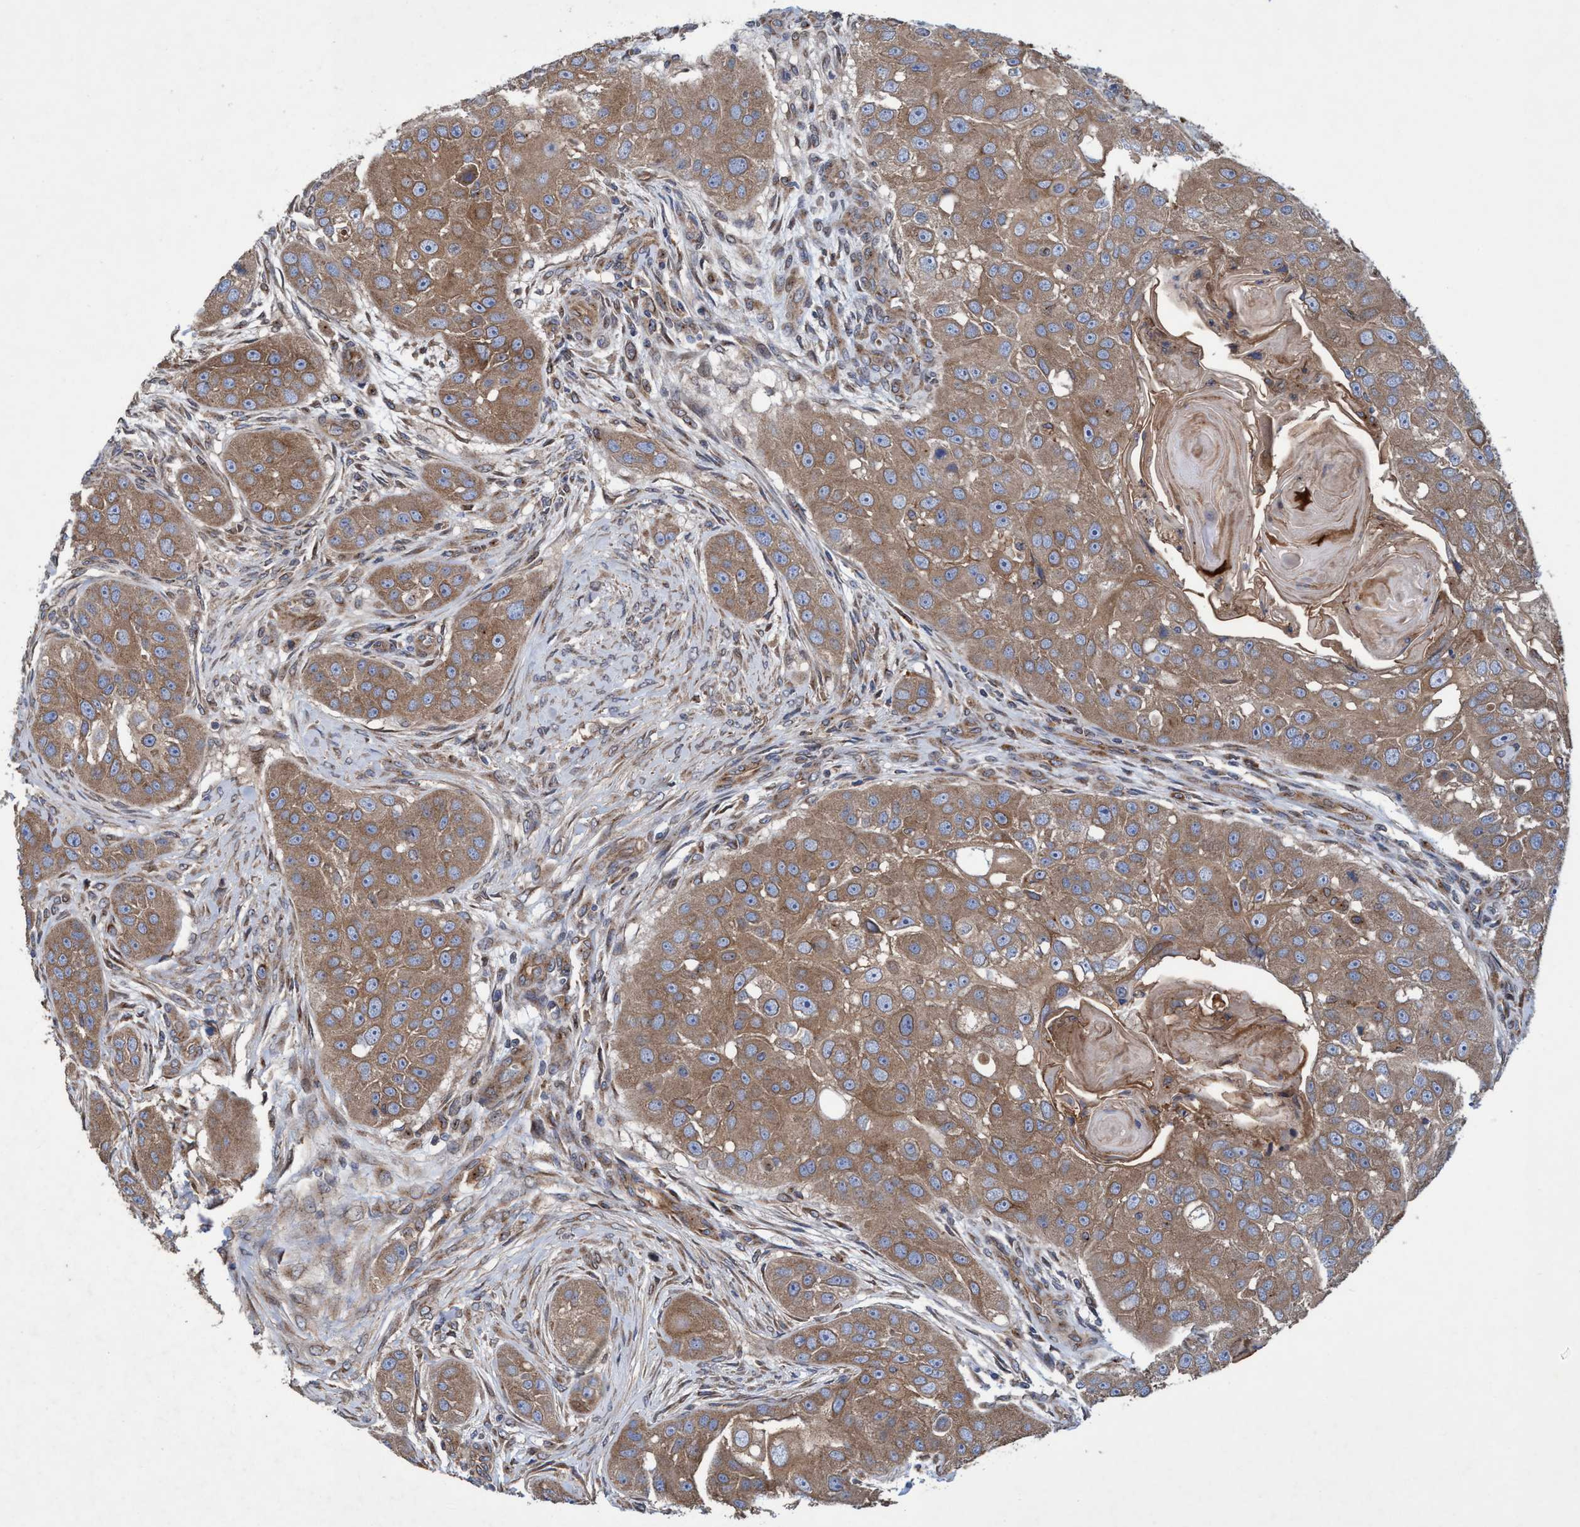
{"staining": {"intensity": "moderate", "quantity": ">75%", "location": "cytoplasmic/membranous"}, "tissue": "head and neck cancer", "cell_type": "Tumor cells", "image_type": "cancer", "snomed": [{"axis": "morphology", "description": "Normal tissue, NOS"}, {"axis": "morphology", "description": "Squamous cell carcinoma, NOS"}, {"axis": "topography", "description": "Skeletal muscle"}, {"axis": "topography", "description": "Head-Neck"}], "caption": "Head and neck squamous cell carcinoma stained with immunohistochemistry (IHC) displays moderate cytoplasmic/membranous staining in approximately >75% of tumor cells.", "gene": "BICD2", "patient": {"sex": "male", "age": 51}}